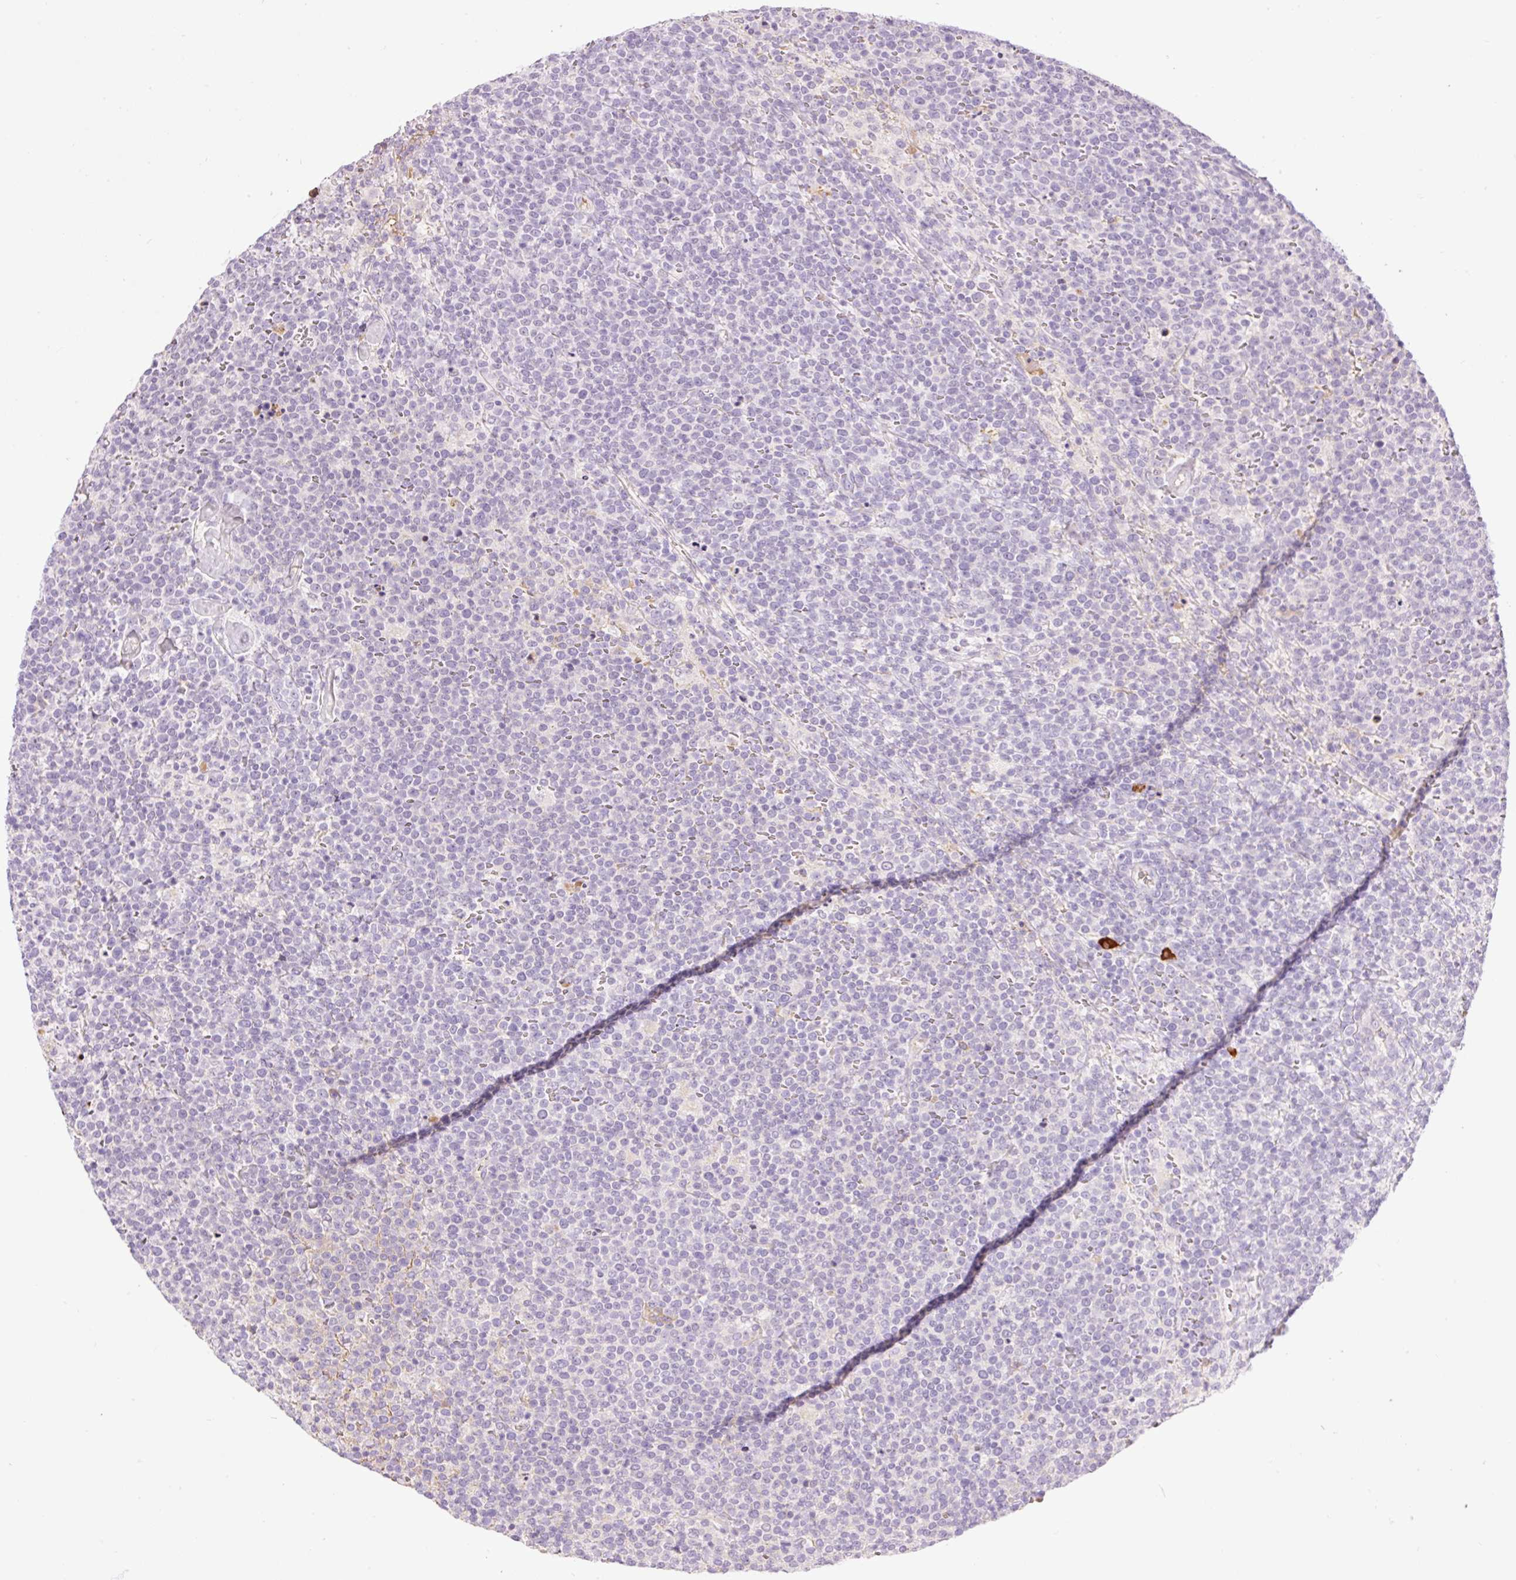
{"staining": {"intensity": "negative", "quantity": "none", "location": "none"}, "tissue": "lymphoma", "cell_type": "Tumor cells", "image_type": "cancer", "snomed": [{"axis": "morphology", "description": "Malignant lymphoma, non-Hodgkin's type, High grade"}, {"axis": "topography", "description": "Lymph node"}], "caption": "This is an immunohistochemistry micrograph of human high-grade malignant lymphoma, non-Hodgkin's type. There is no positivity in tumor cells.", "gene": "PRPF38B", "patient": {"sex": "male", "age": 61}}